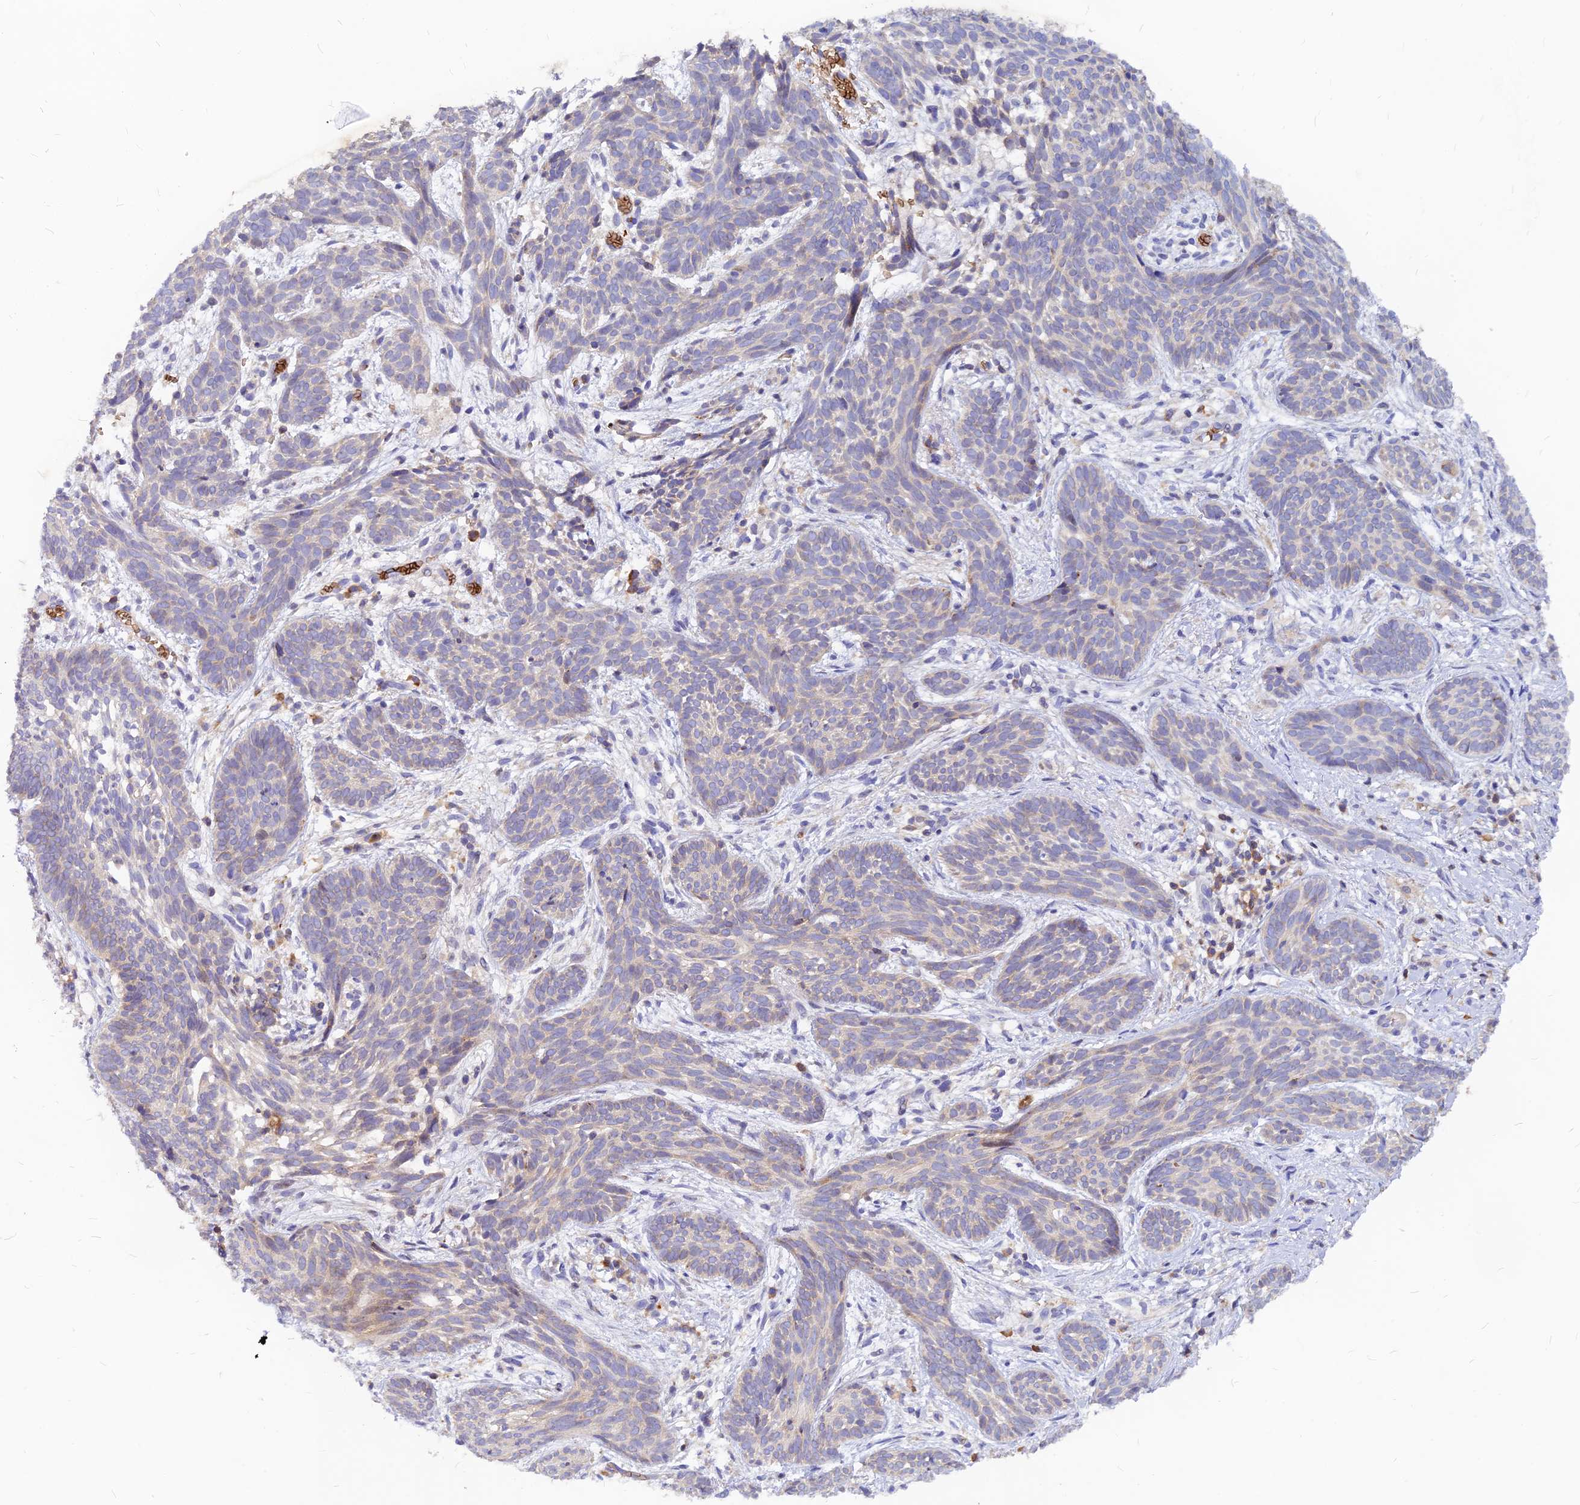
{"staining": {"intensity": "negative", "quantity": "none", "location": "none"}, "tissue": "skin cancer", "cell_type": "Tumor cells", "image_type": "cancer", "snomed": [{"axis": "morphology", "description": "Basal cell carcinoma"}, {"axis": "topography", "description": "Skin"}], "caption": "Tumor cells are negative for brown protein staining in skin basal cell carcinoma.", "gene": "DENND2D", "patient": {"sex": "female", "age": 81}}